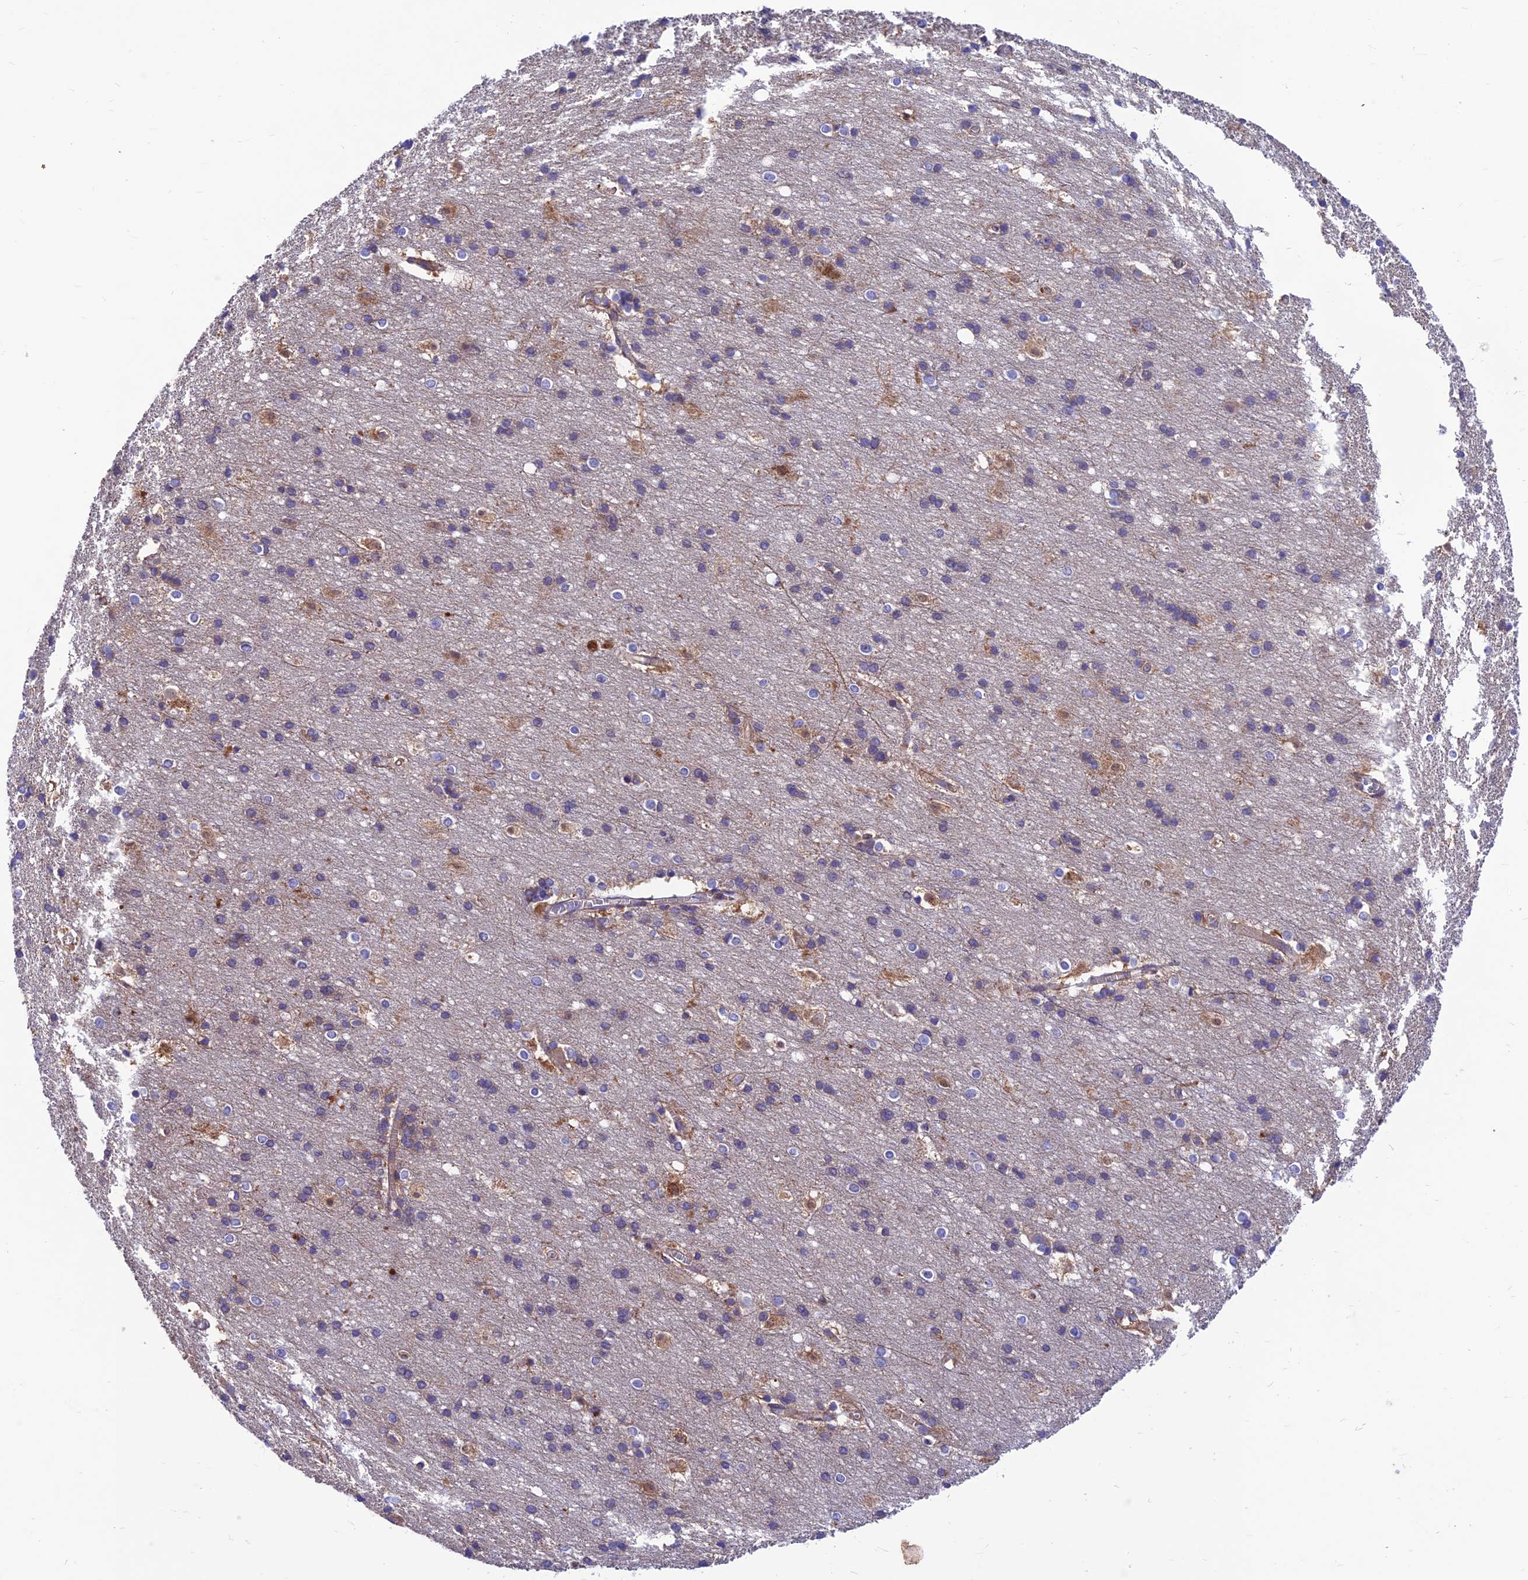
{"staining": {"intensity": "negative", "quantity": "none", "location": "none"}, "tissue": "cerebral cortex", "cell_type": "Endothelial cells", "image_type": "normal", "snomed": [{"axis": "morphology", "description": "Normal tissue, NOS"}, {"axis": "topography", "description": "Cerebral cortex"}], "caption": "The histopathology image demonstrates no significant positivity in endothelial cells of cerebral cortex.", "gene": "VPS16", "patient": {"sex": "male", "age": 54}}